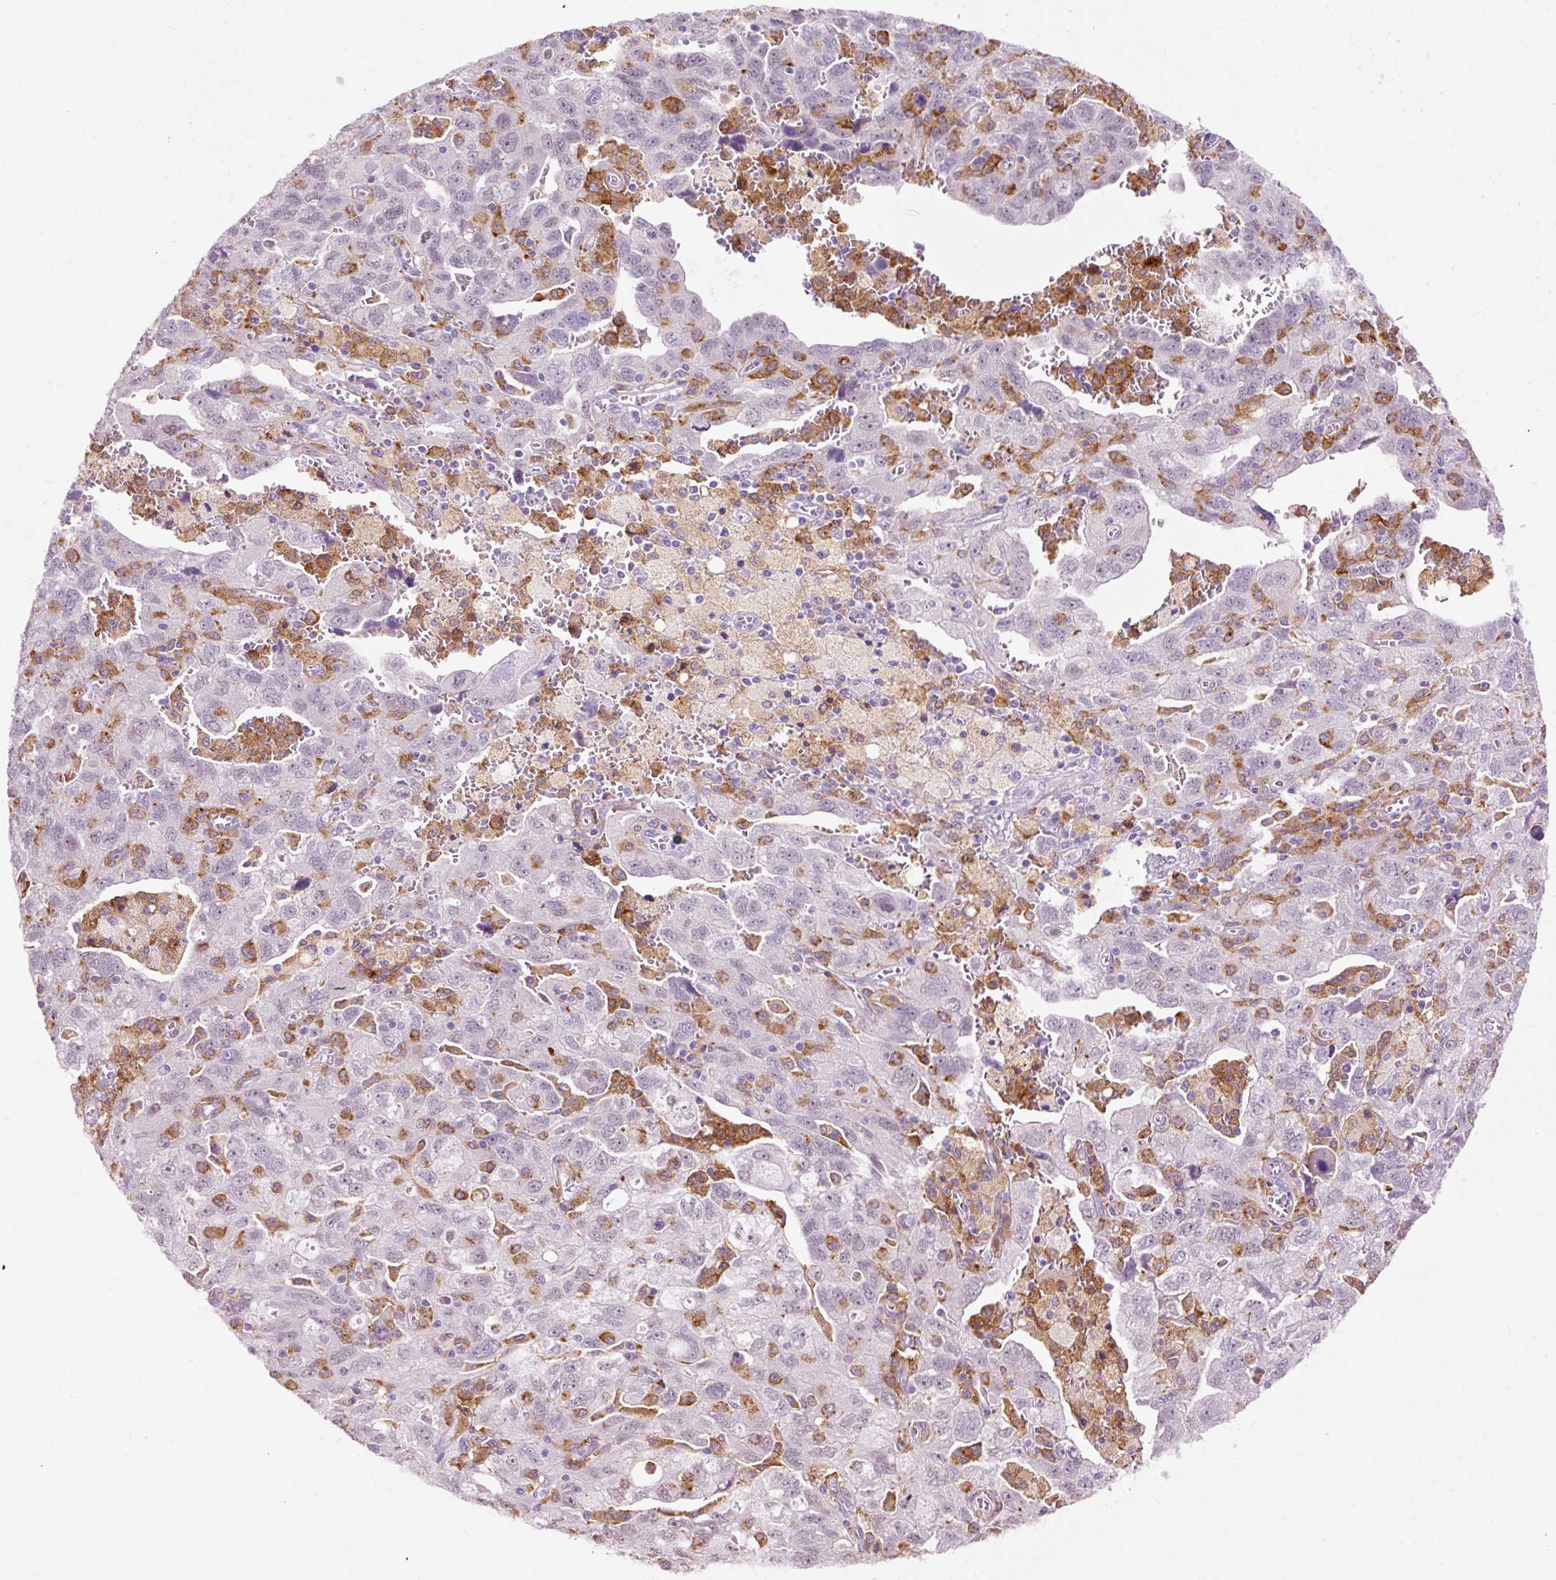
{"staining": {"intensity": "negative", "quantity": "none", "location": "none"}, "tissue": "ovarian cancer", "cell_type": "Tumor cells", "image_type": "cancer", "snomed": [{"axis": "morphology", "description": "Carcinoma, NOS"}, {"axis": "morphology", "description": "Cystadenocarcinoma, serous, NOS"}, {"axis": "topography", "description": "Ovary"}], "caption": "Immunohistochemistry histopathology image of ovarian cancer (carcinoma) stained for a protein (brown), which demonstrates no staining in tumor cells.", "gene": "LY86", "patient": {"sex": "female", "age": 69}}